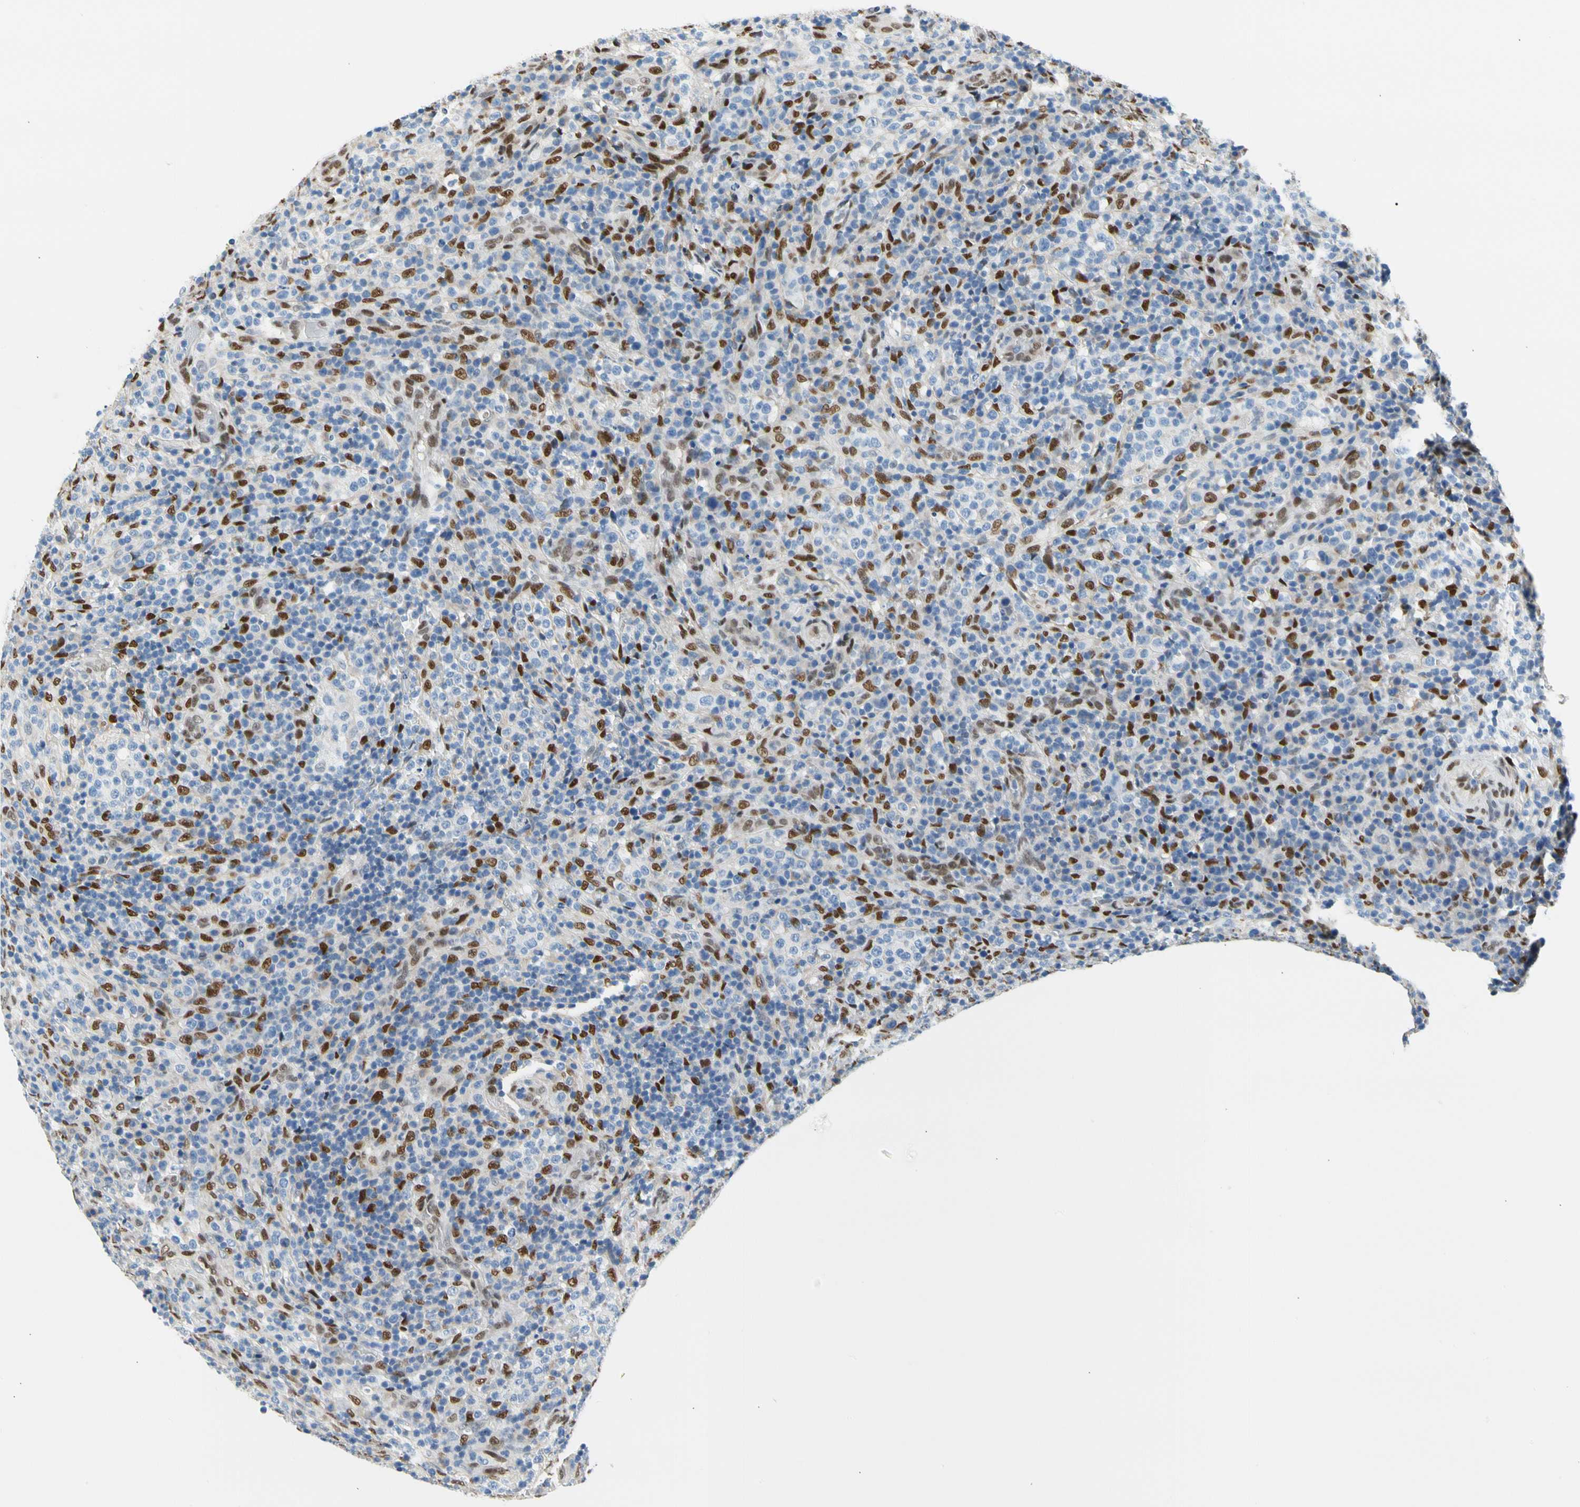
{"staining": {"intensity": "moderate", "quantity": "<25%", "location": "nuclear"}, "tissue": "lymphoma", "cell_type": "Tumor cells", "image_type": "cancer", "snomed": [{"axis": "morphology", "description": "Malignant lymphoma, non-Hodgkin's type, High grade"}, {"axis": "topography", "description": "Lymph node"}], "caption": "This is an image of IHC staining of lymphoma, which shows moderate staining in the nuclear of tumor cells.", "gene": "NFIA", "patient": {"sex": "female", "age": 76}}